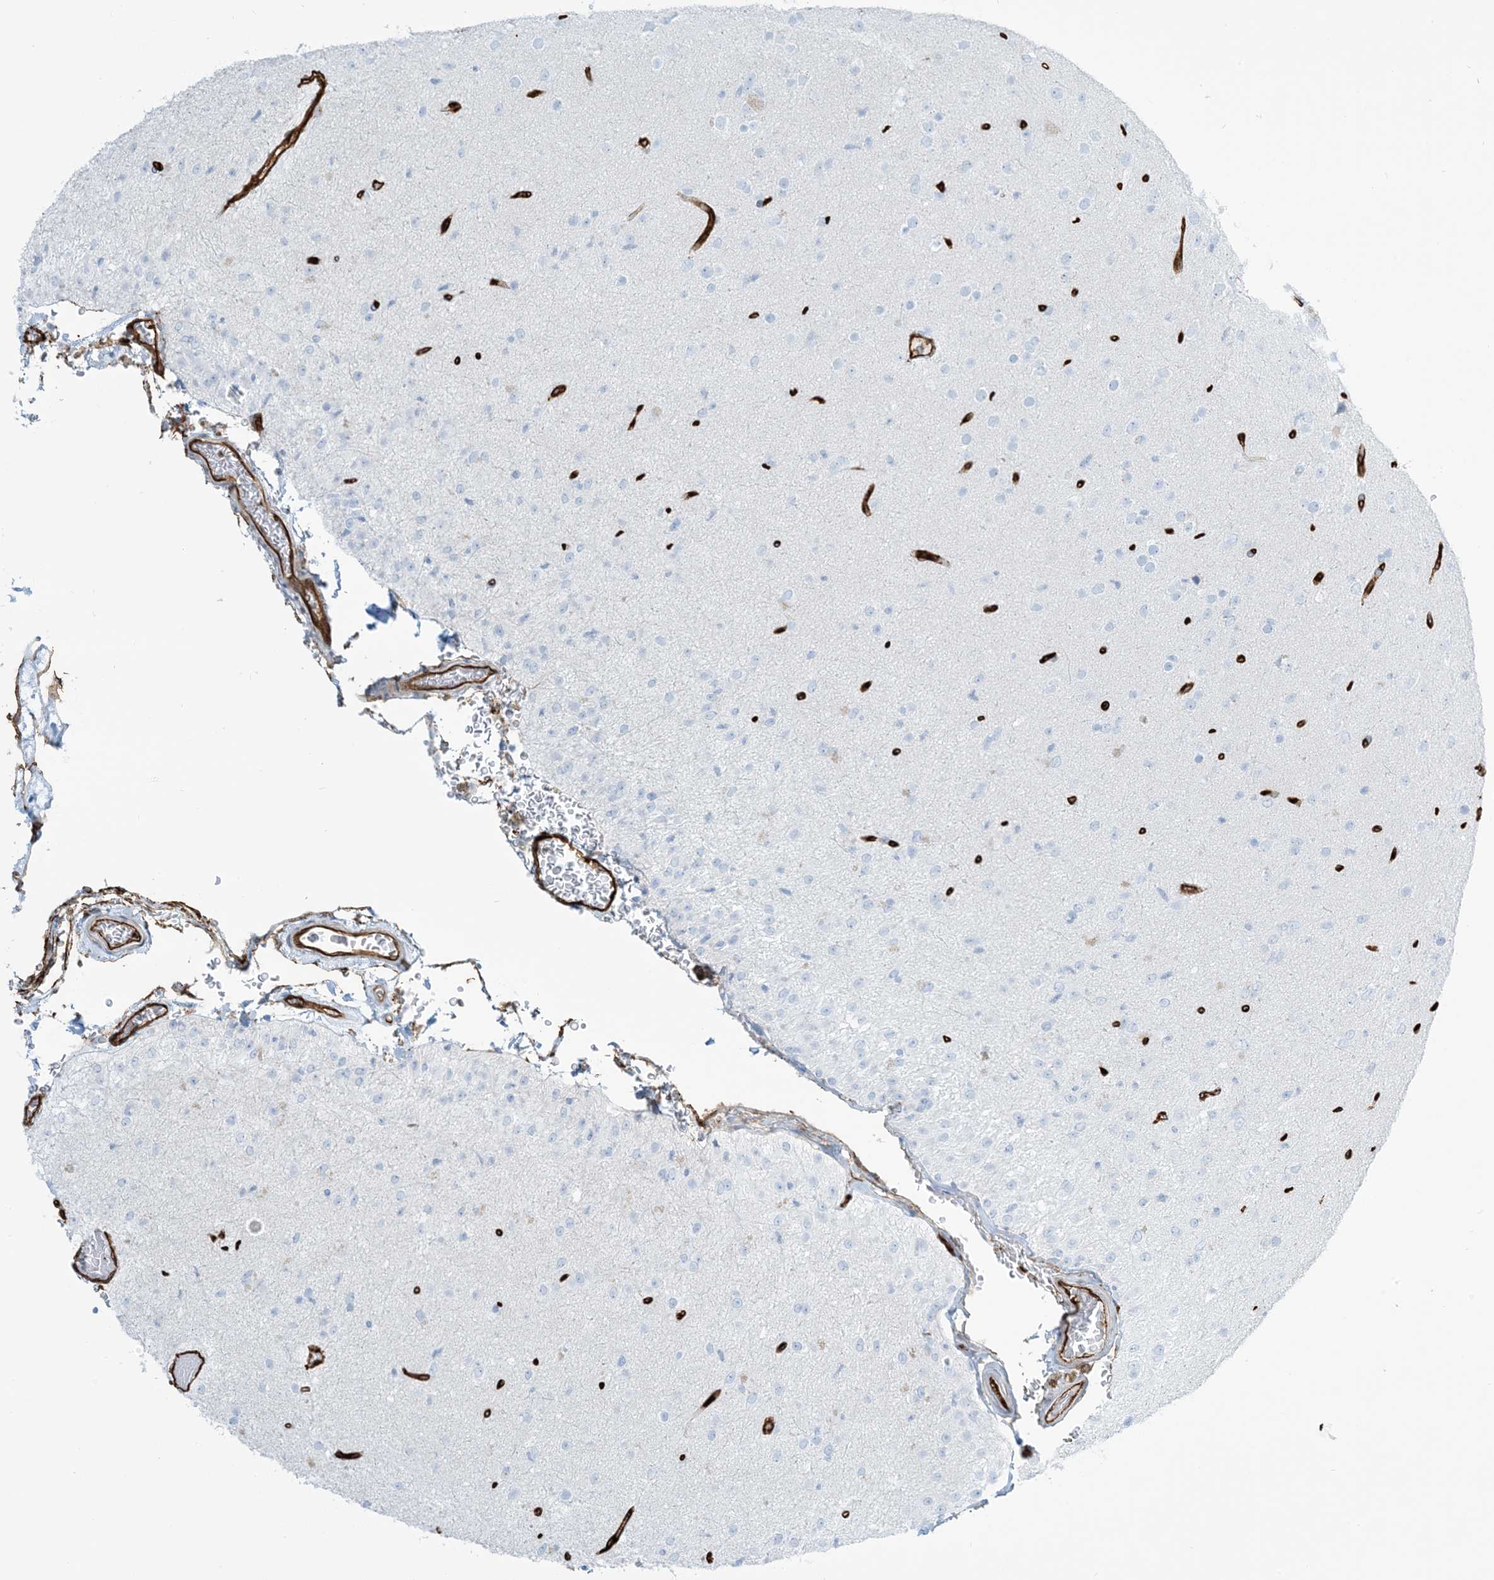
{"staining": {"intensity": "negative", "quantity": "none", "location": "none"}, "tissue": "glioma", "cell_type": "Tumor cells", "image_type": "cancer", "snomed": [{"axis": "morphology", "description": "Glioma, malignant, Low grade"}, {"axis": "topography", "description": "Brain"}], "caption": "Histopathology image shows no protein staining in tumor cells of glioma tissue.", "gene": "EPS8L3", "patient": {"sex": "male", "age": 65}}